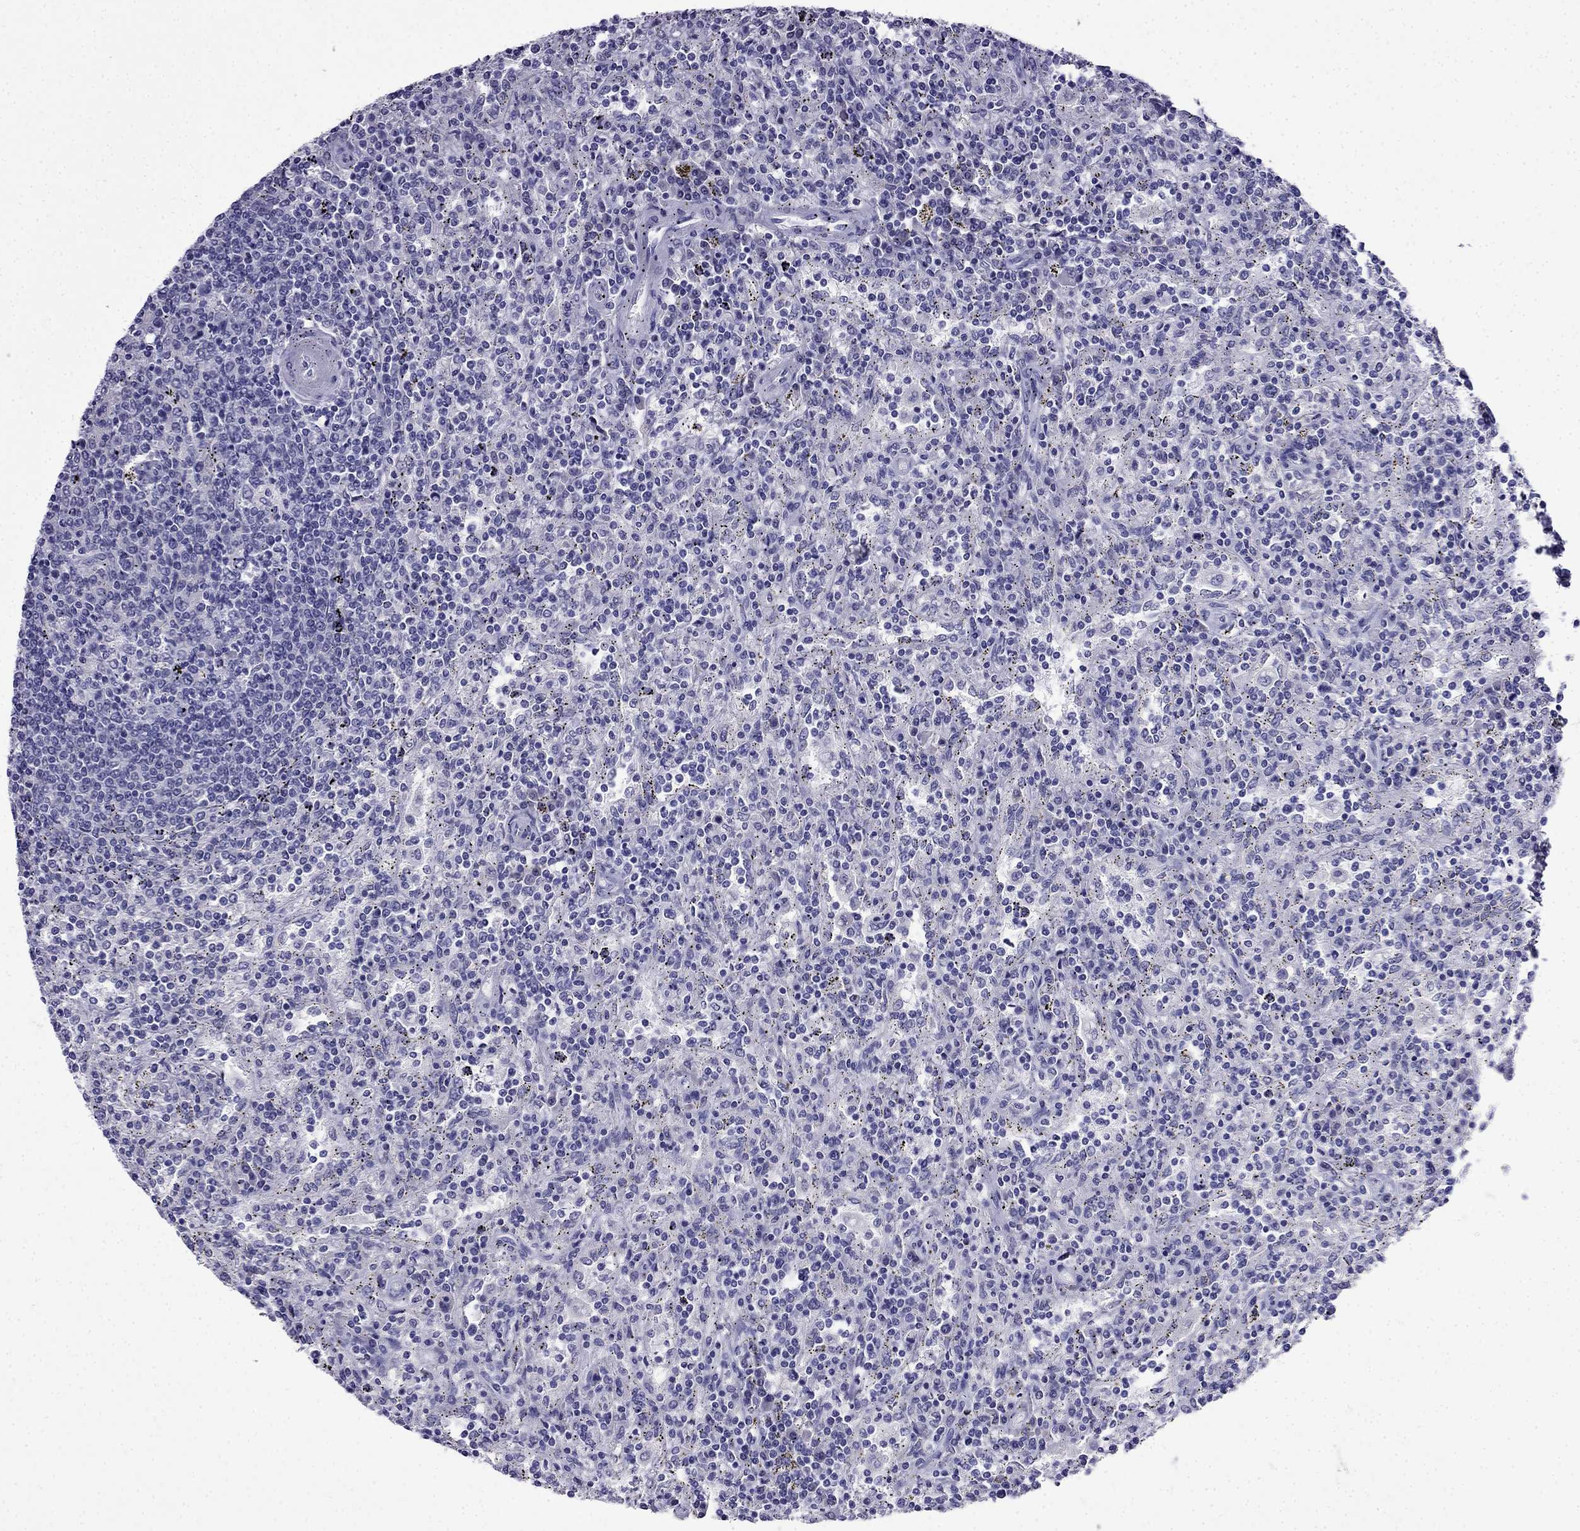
{"staining": {"intensity": "negative", "quantity": "none", "location": "none"}, "tissue": "lymphoma", "cell_type": "Tumor cells", "image_type": "cancer", "snomed": [{"axis": "morphology", "description": "Malignant lymphoma, non-Hodgkin's type, Low grade"}, {"axis": "topography", "description": "Lymph node"}], "caption": "Low-grade malignant lymphoma, non-Hodgkin's type stained for a protein using IHC exhibits no positivity tumor cells.", "gene": "CDHR4", "patient": {"sex": "male", "age": 52}}